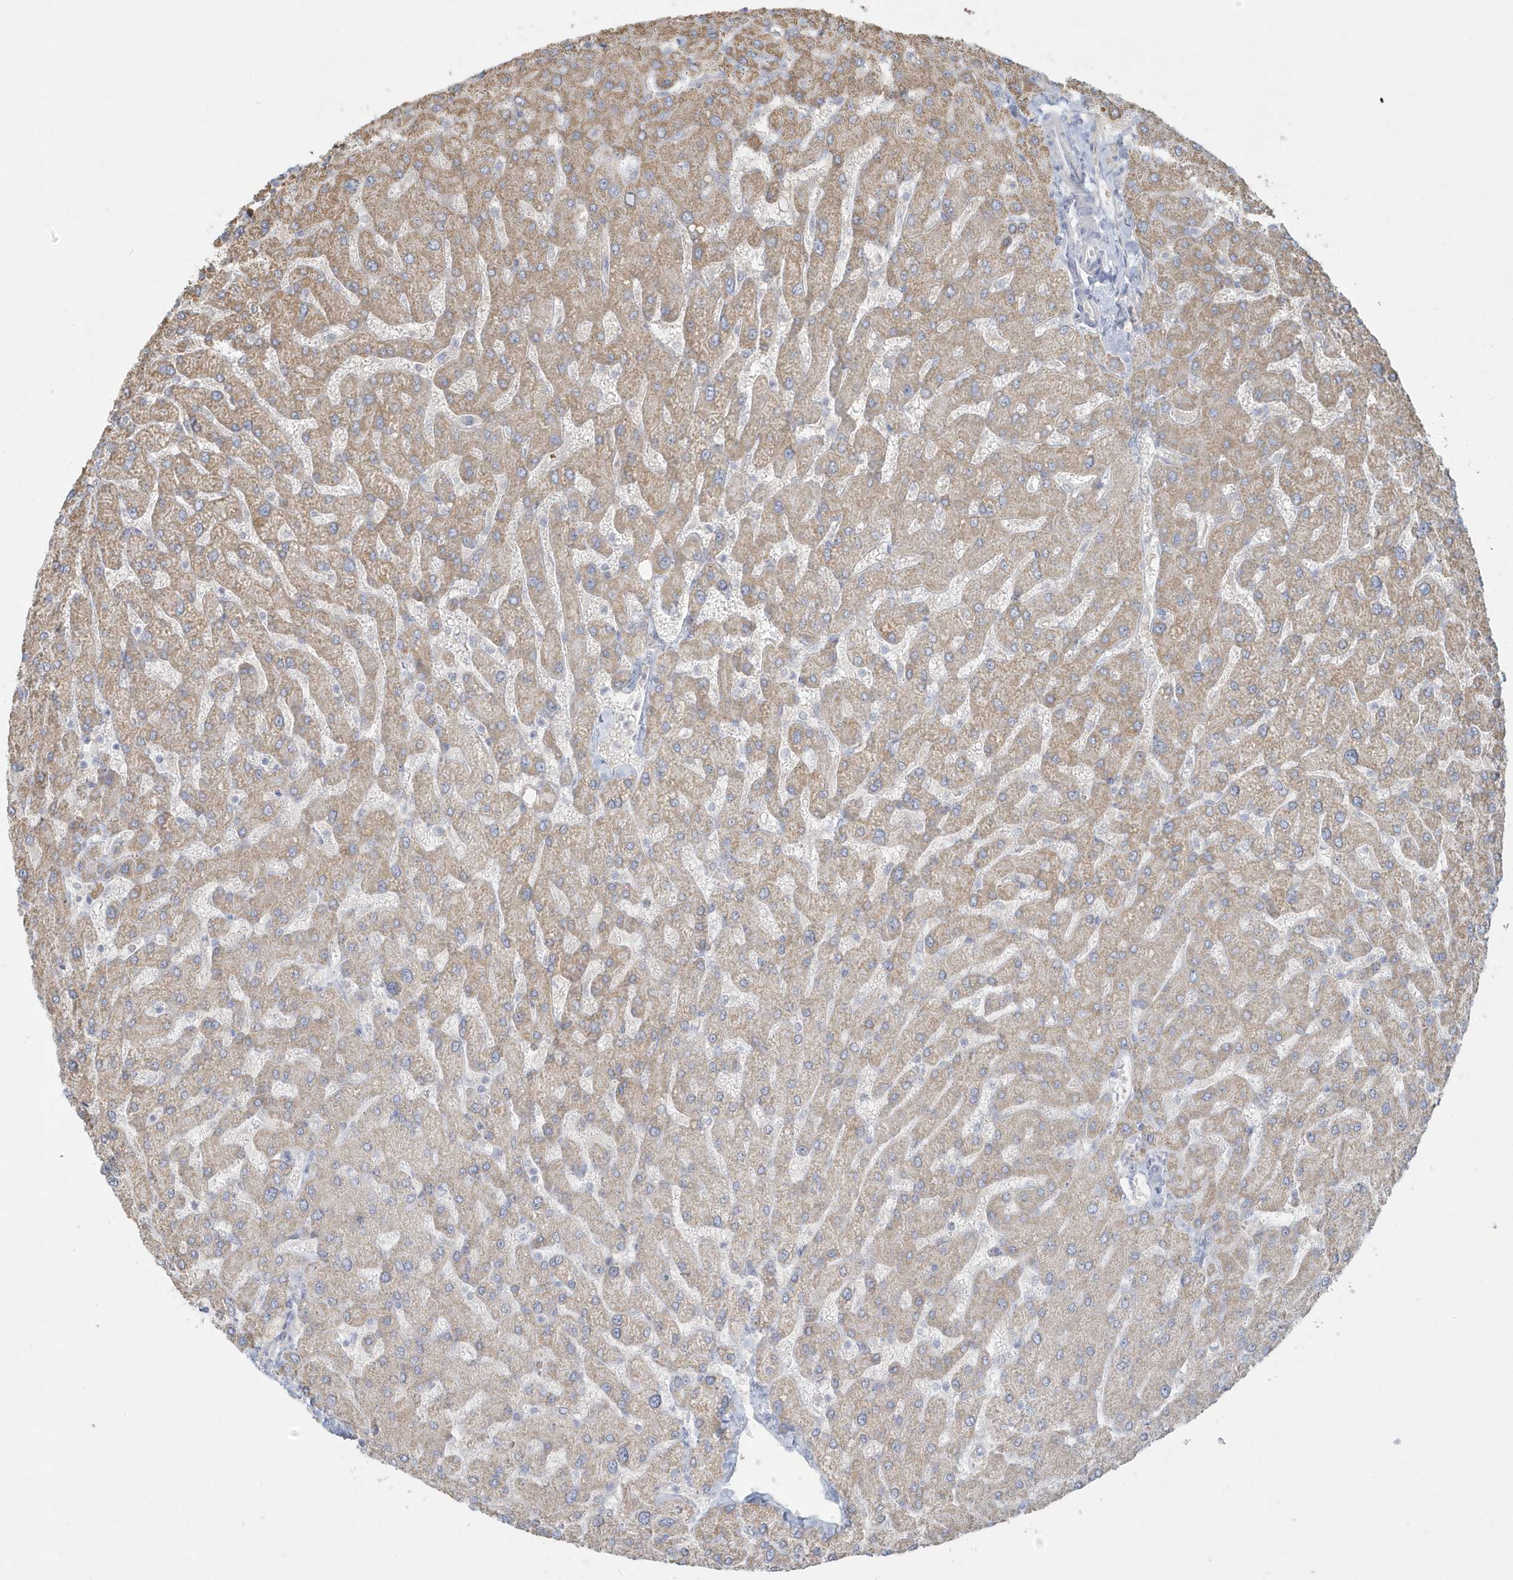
{"staining": {"intensity": "negative", "quantity": "none", "location": "none"}, "tissue": "liver", "cell_type": "Cholangiocytes", "image_type": "normal", "snomed": [{"axis": "morphology", "description": "Normal tissue, NOS"}, {"axis": "topography", "description": "Liver"}], "caption": "An IHC histopathology image of normal liver is shown. There is no staining in cholangiocytes of liver. The staining was performed using DAB (3,3'-diaminobenzidine) to visualize the protein expression in brown, while the nuclei were stained in blue with hematoxylin (Magnification: 20x).", "gene": "BLTP3A", "patient": {"sex": "male", "age": 55}}